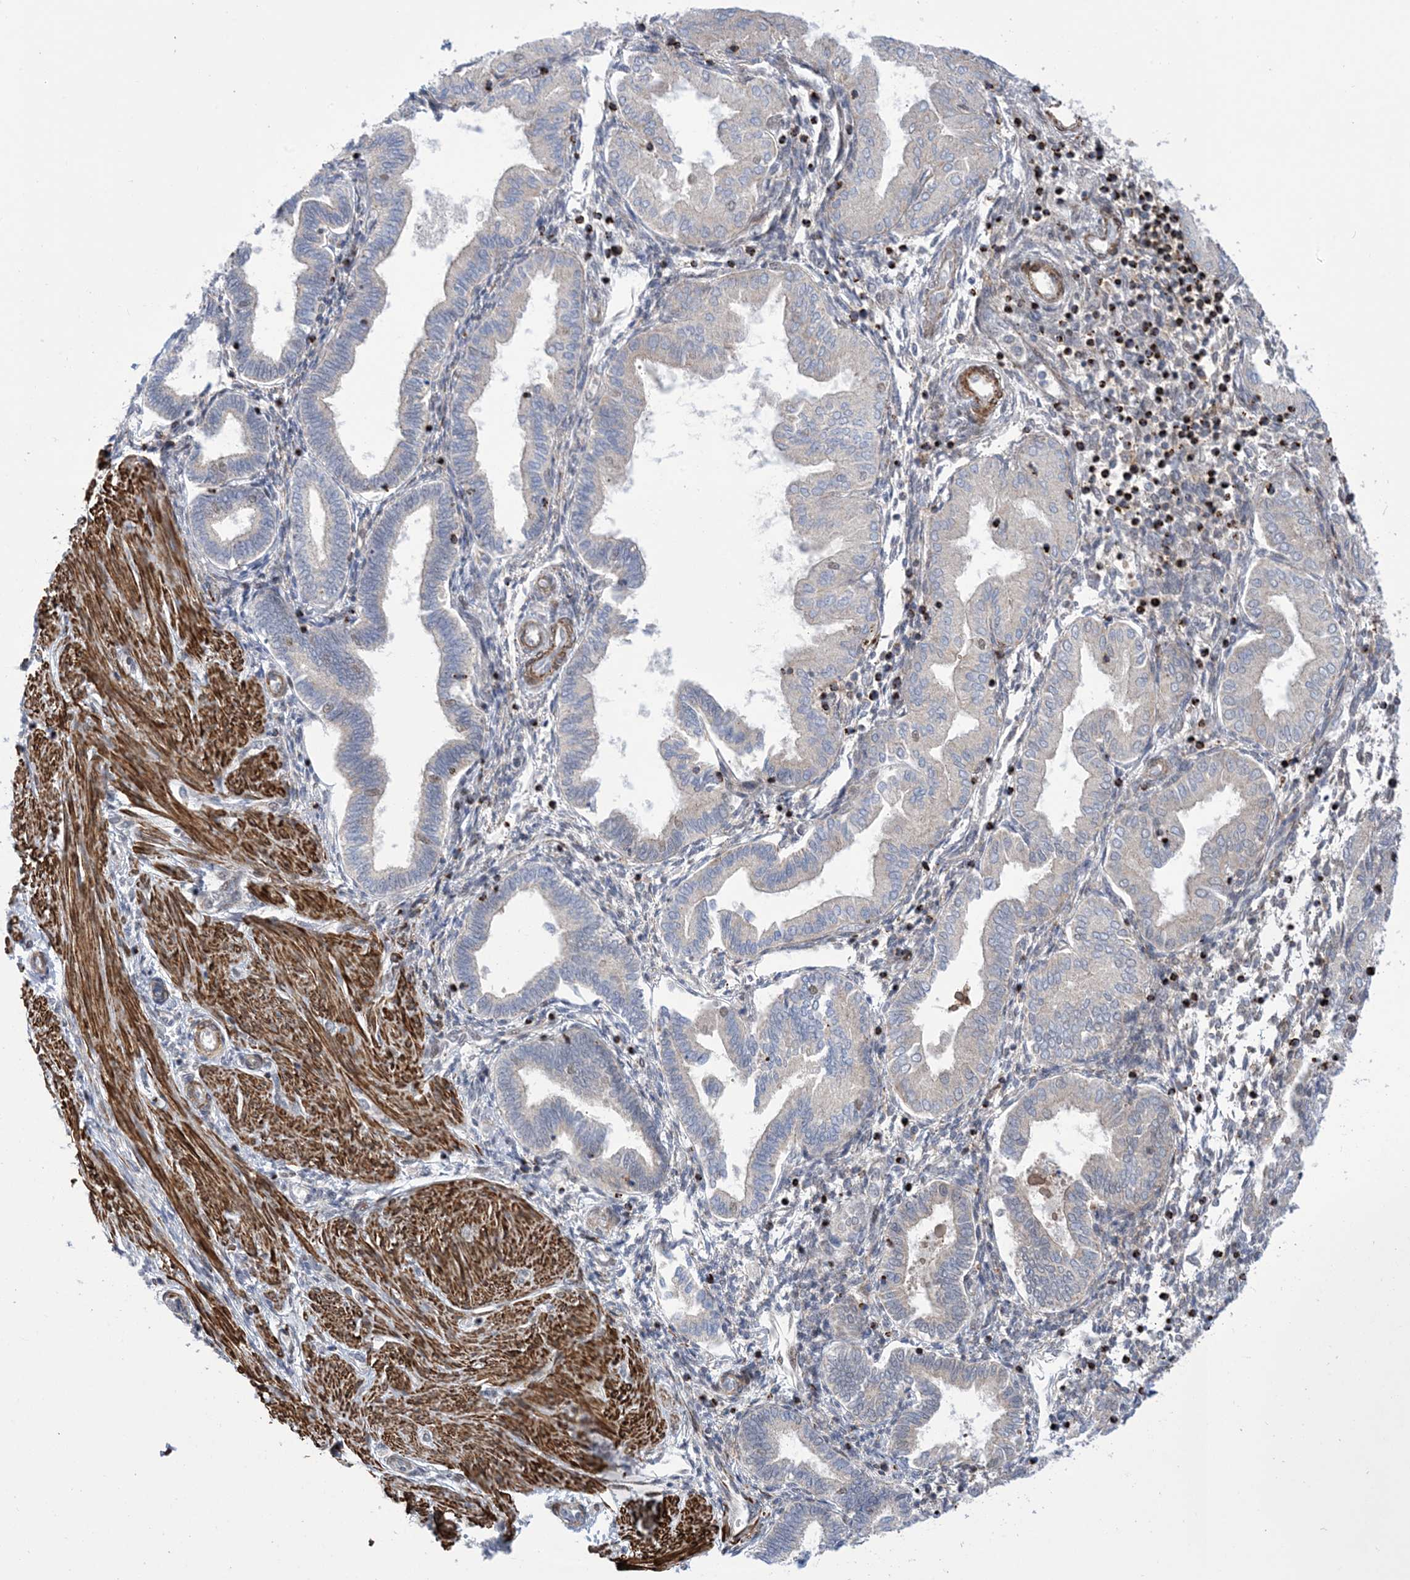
{"staining": {"intensity": "moderate", "quantity": "<25%", "location": "nuclear"}, "tissue": "endometrium", "cell_type": "Cells in endometrial stroma", "image_type": "normal", "snomed": [{"axis": "morphology", "description": "Normal tissue, NOS"}, {"axis": "topography", "description": "Endometrium"}], "caption": "Immunohistochemical staining of unremarkable endometrium reveals moderate nuclear protein positivity in about <25% of cells in endometrial stroma. Nuclei are stained in blue.", "gene": "ZNF8", "patient": {"sex": "female", "age": 53}}